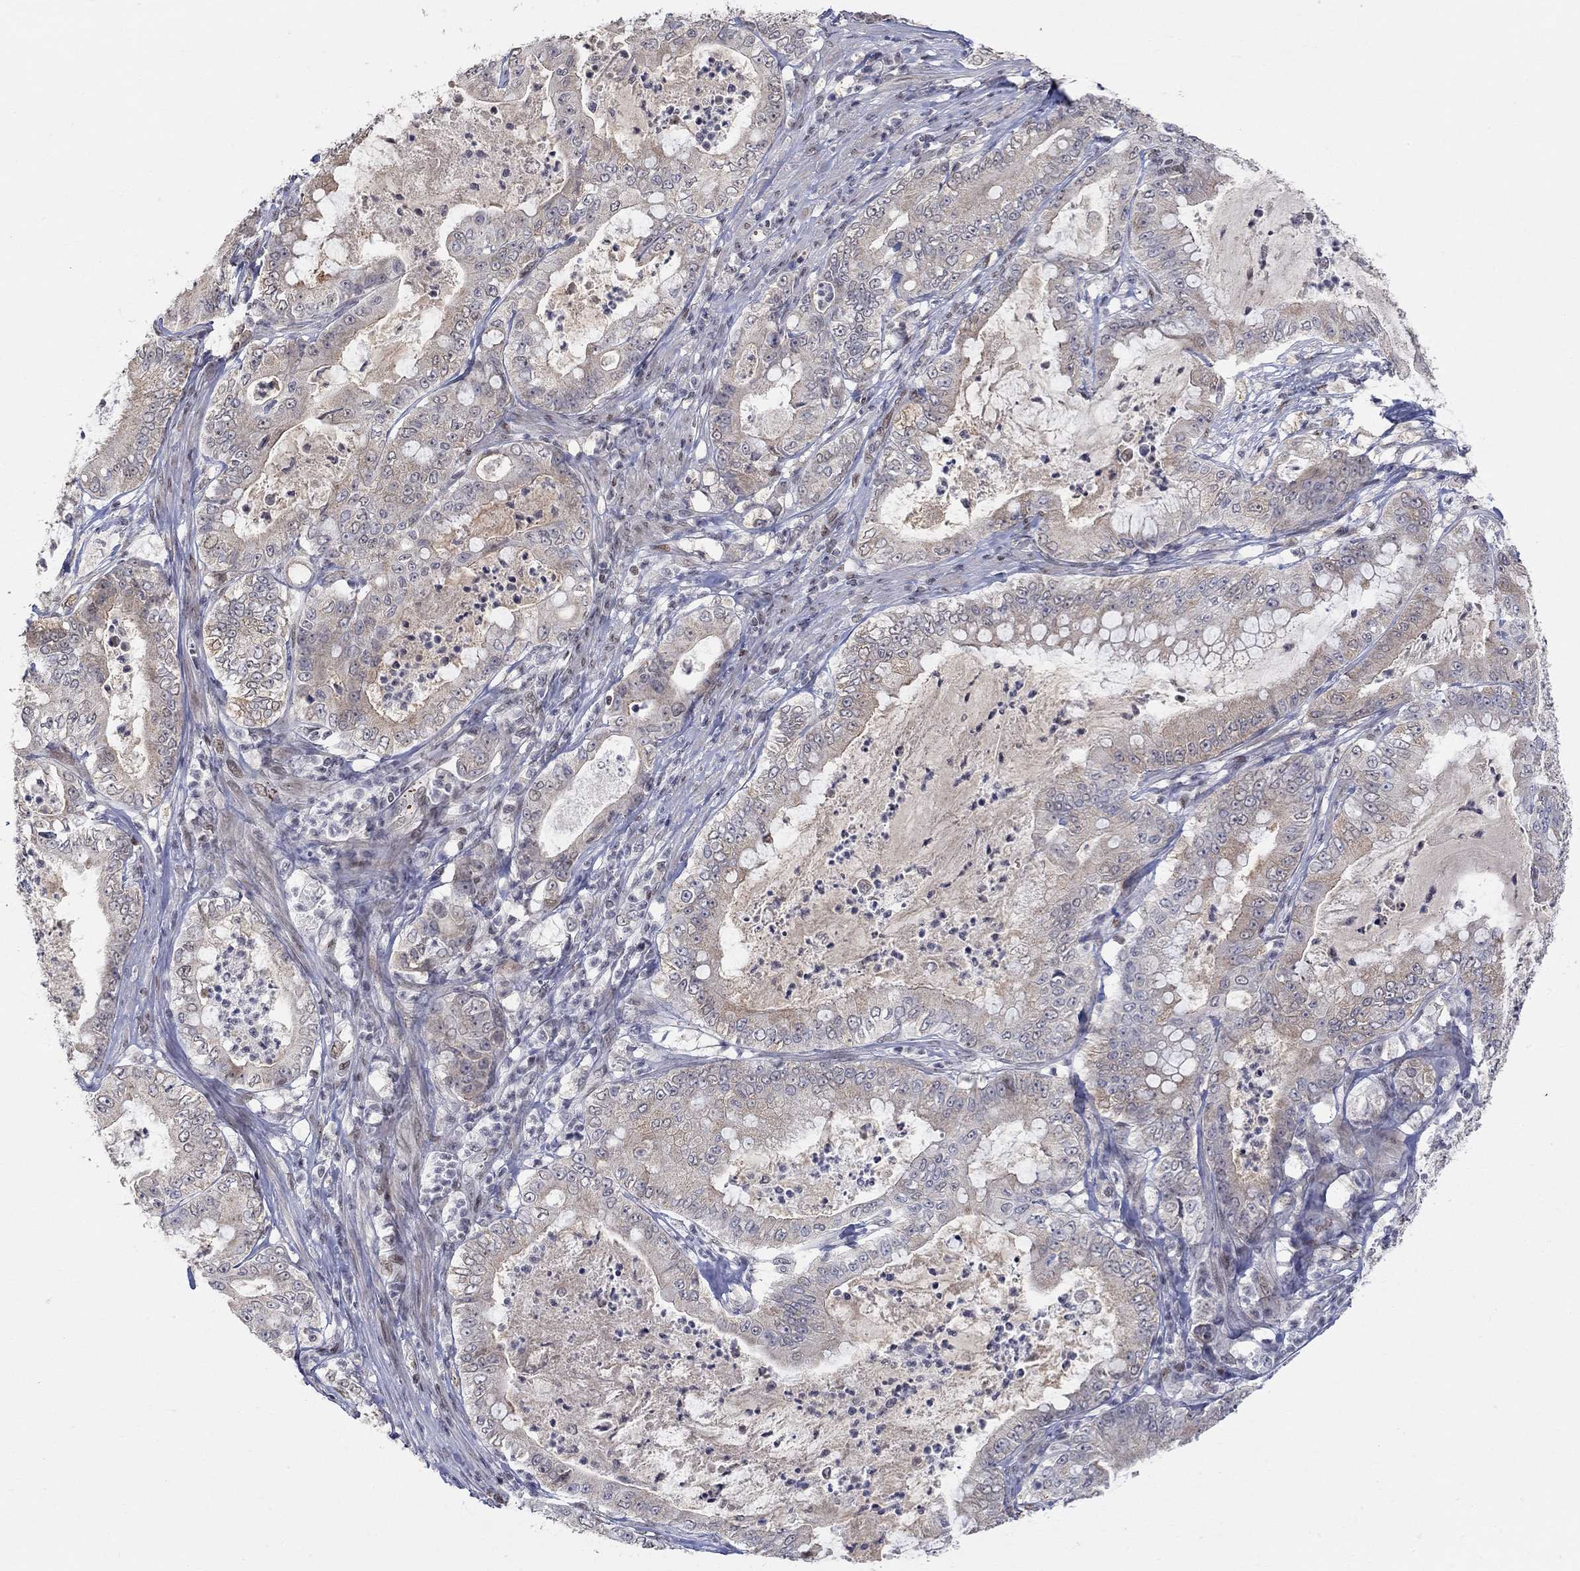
{"staining": {"intensity": "weak", "quantity": "<25%", "location": "cytoplasmic/membranous"}, "tissue": "pancreatic cancer", "cell_type": "Tumor cells", "image_type": "cancer", "snomed": [{"axis": "morphology", "description": "Adenocarcinoma, NOS"}, {"axis": "topography", "description": "Pancreas"}], "caption": "Tumor cells are negative for protein expression in human pancreatic cancer (adenocarcinoma).", "gene": "KLF12", "patient": {"sex": "male", "age": 71}}